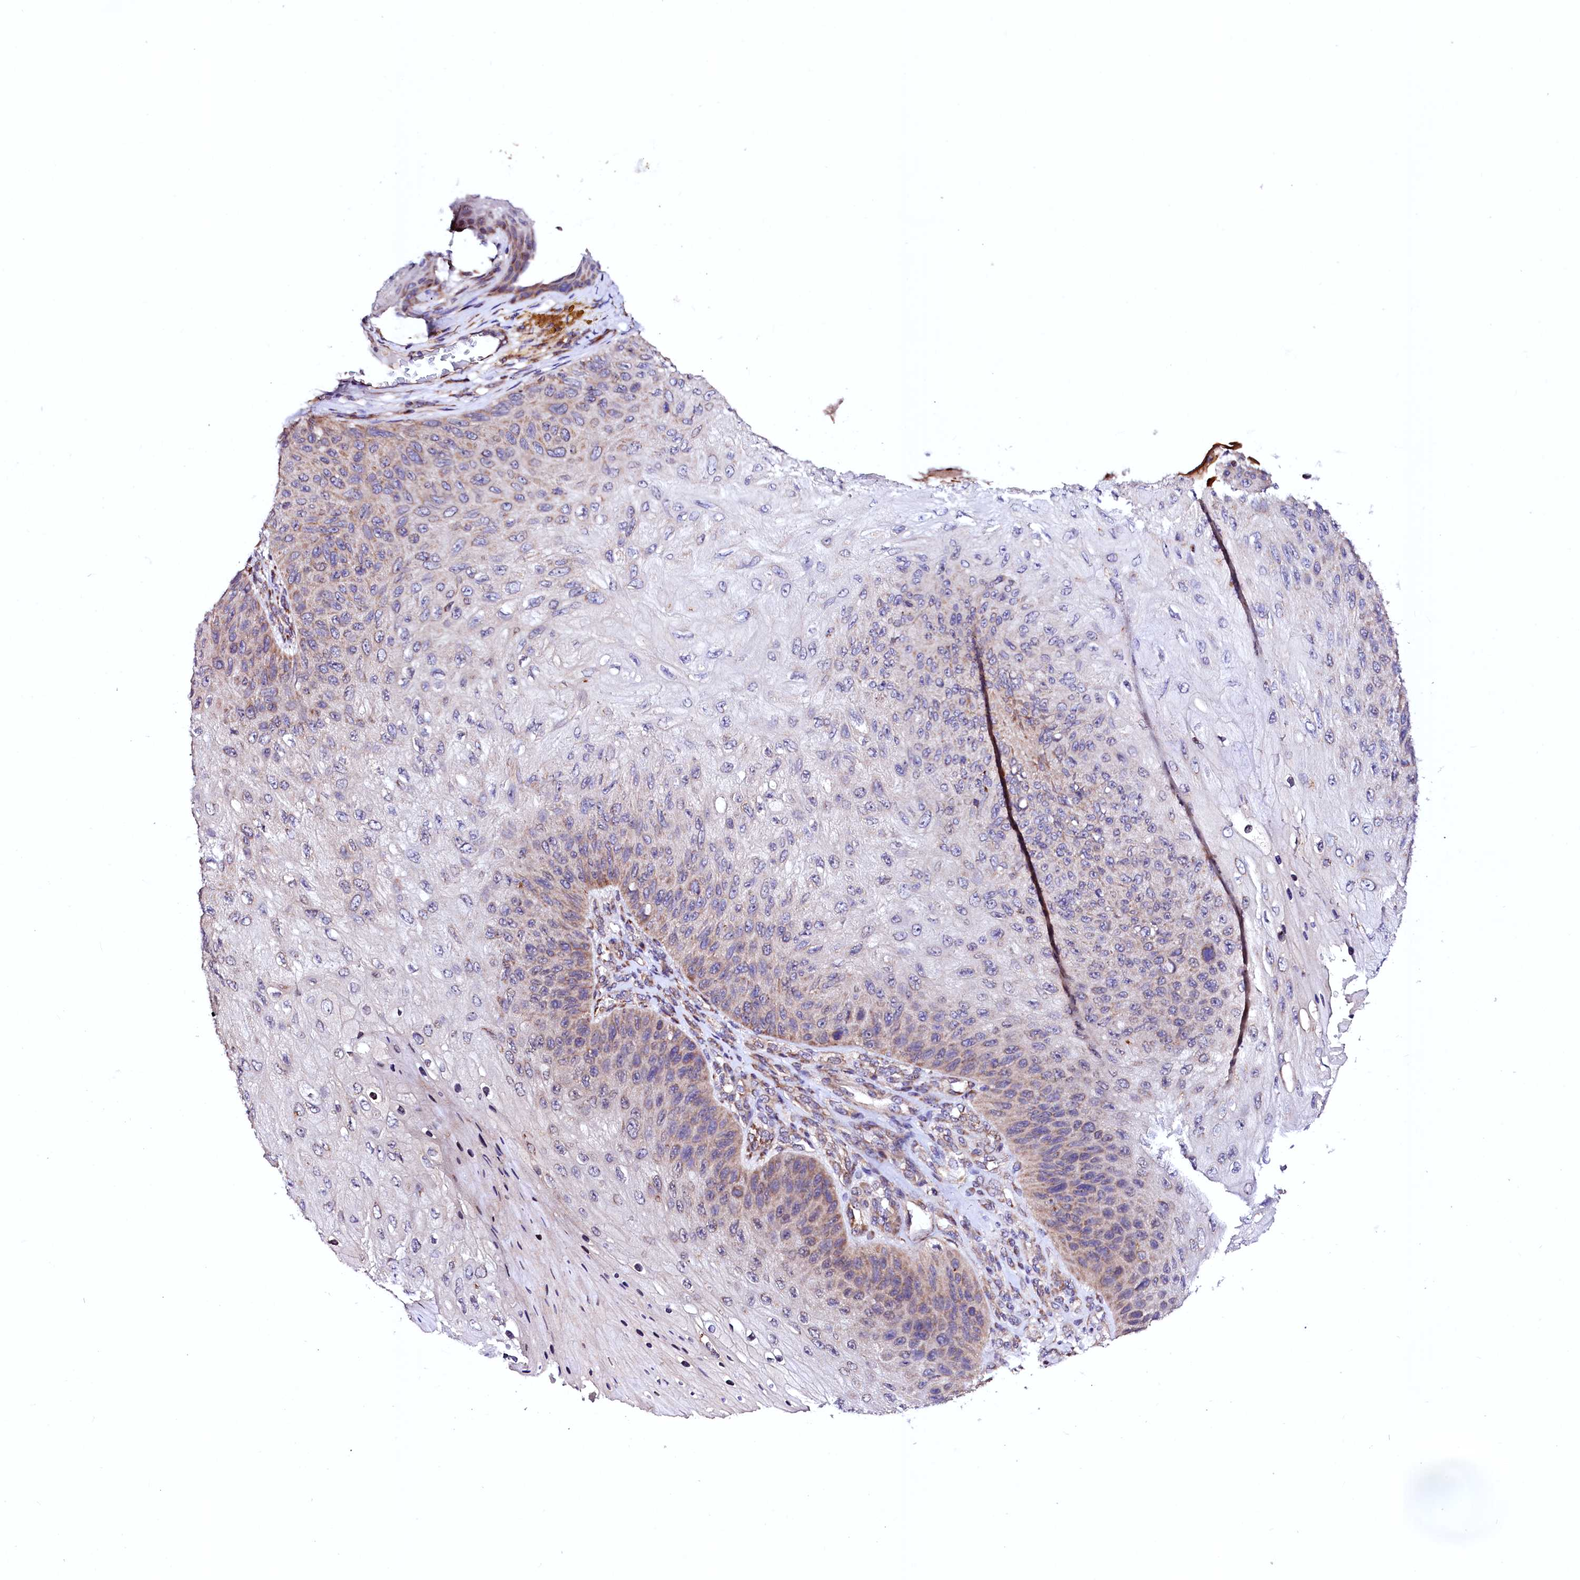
{"staining": {"intensity": "weak", "quantity": "25%-75%", "location": "cytoplasmic/membranous"}, "tissue": "skin cancer", "cell_type": "Tumor cells", "image_type": "cancer", "snomed": [{"axis": "morphology", "description": "Squamous cell carcinoma, NOS"}, {"axis": "topography", "description": "Skin"}], "caption": "Protein staining of skin cancer (squamous cell carcinoma) tissue reveals weak cytoplasmic/membranous positivity in about 25%-75% of tumor cells. The protein of interest is shown in brown color, while the nuclei are stained blue.", "gene": "UBE3C", "patient": {"sex": "female", "age": 88}}